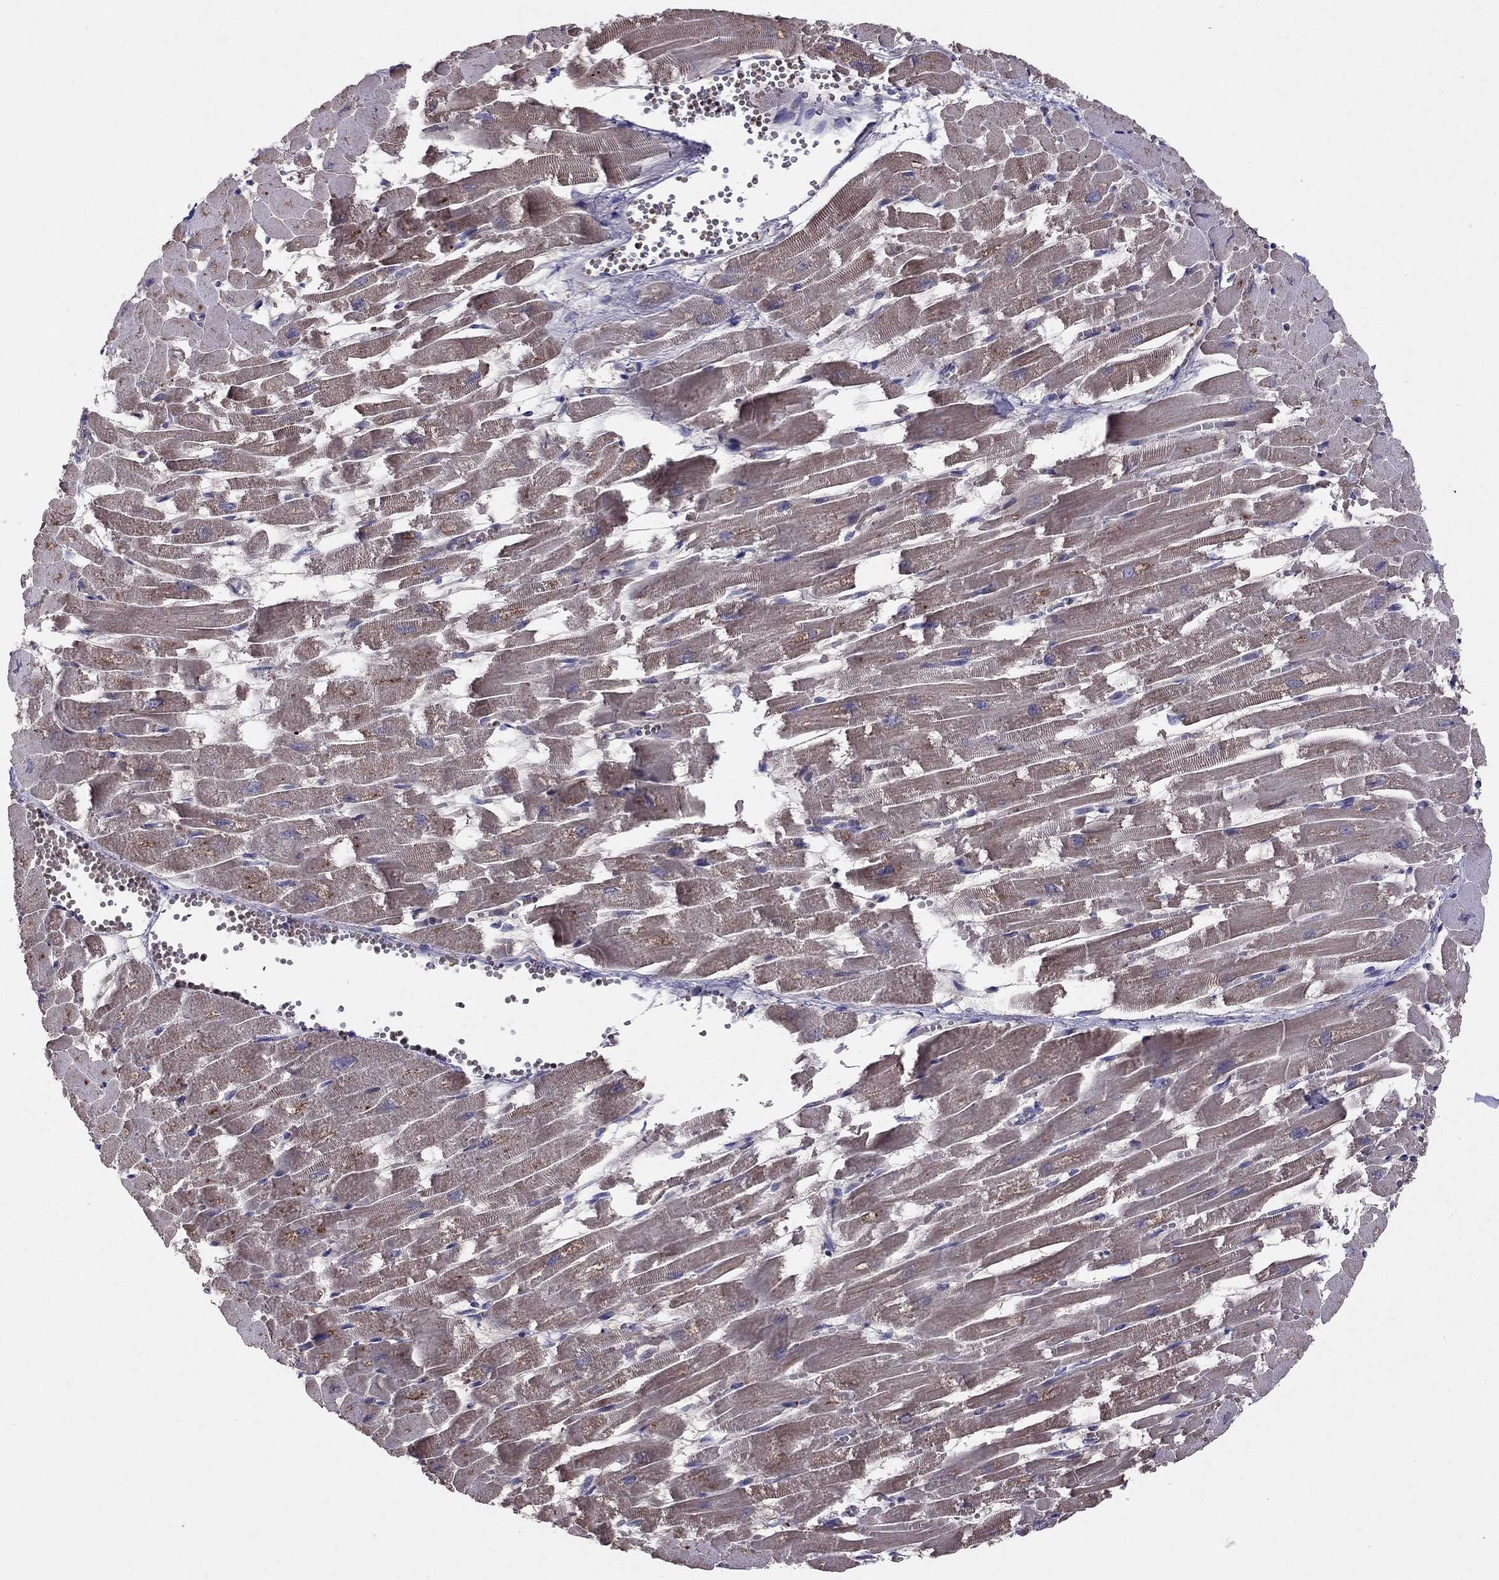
{"staining": {"intensity": "negative", "quantity": "none", "location": "none"}, "tissue": "heart muscle", "cell_type": "Cardiomyocytes", "image_type": "normal", "snomed": [{"axis": "morphology", "description": "Normal tissue, NOS"}, {"axis": "topography", "description": "Heart"}], "caption": "High magnification brightfield microscopy of benign heart muscle stained with DAB (brown) and counterstained with hematoxylin (blue): cardiomyocytes show no significant expression. (Immunohistochemistry (ihc), brightfield microscopy, high magnification).", "gene": "PIK3CG", "patient": {"sex": "female", "age": 52}}